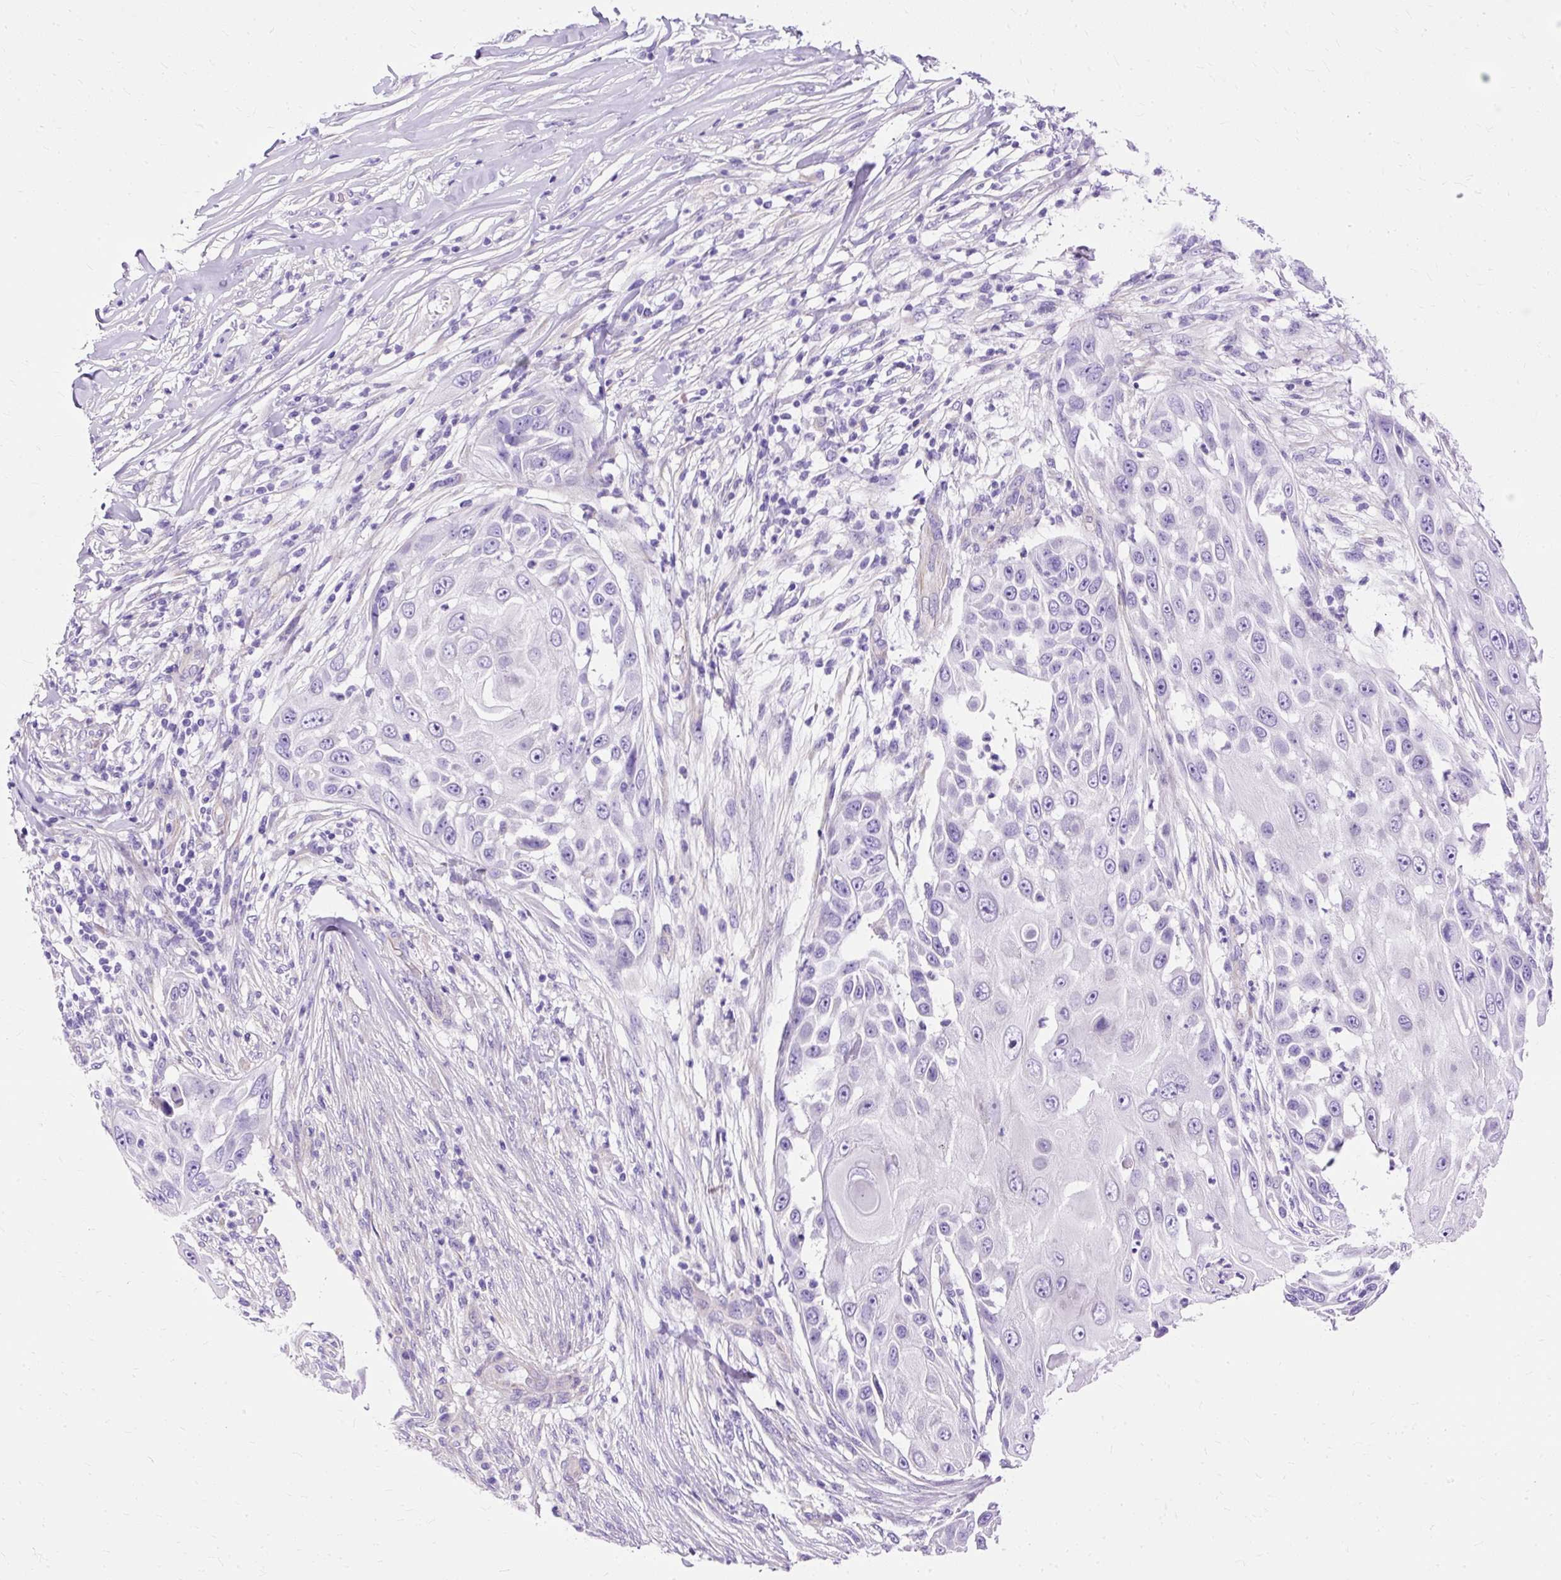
{"staining": {"intensity": "negative", "quantity": "none", "location": "none"}, "tissue": "skin cancer", "cell_type": "Tumor cells", "image_type": "cancer", "snomed": [{"axis": "morphology", "description": "Squamous cell carcinoma, NOS"}, {"axis": "topography", "description": "Skin"}], "caption": "IHC photomicrograph of neoplastic tissue: human squamous cell carcinoma (skin) stained with DAB (3,3'-diaminobenzidine) exhibits no significant protein positivity in tumor cells.", "gene": "MYO6", "patient": {"sex": "female", "age": 44}}